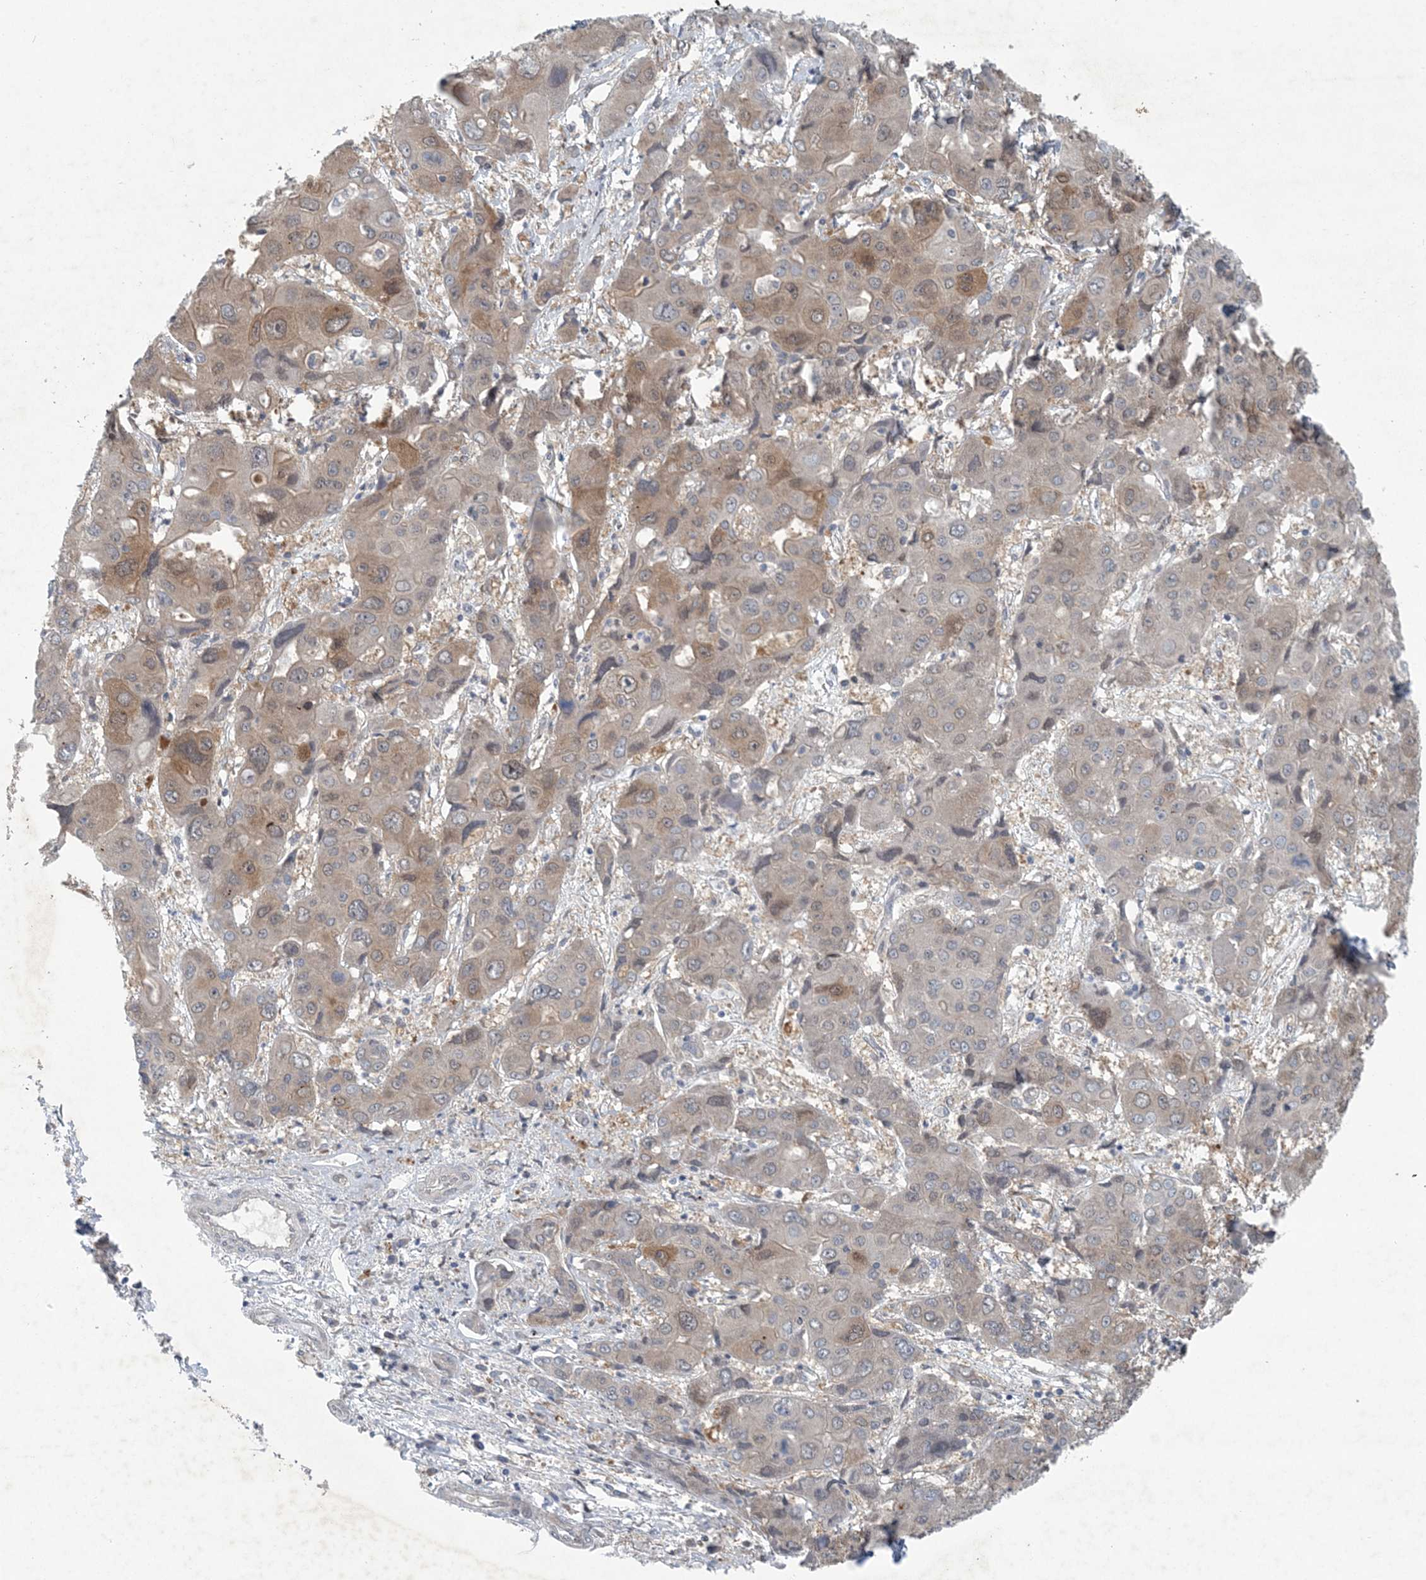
{"staining": {"intensity": "moderate", "quantity": "<25%", "location": "cytoplasmic/membranous,nuclear"}, "tissue": "liver cancer", "cell_type": "Tumor cells", "image_type": "cancer", "snomed": [{"axis": "morphology", "description": "Cholangiocarcinoma"}, {"axis": "topography", "description": "Liver"}], "caption": "DAB (3,3'-diaminobenzidine) immunohistochemical staining of cholangiocarcinoma (liver) reveals moderate cytoplasmic/membranous and nuclear protein positivity in about <25% of tumor cells. (DAB IHC, brown staining for protein, blue staining for nuclei).", "gene": "HIKESHI", "patient": {"sex": "male", "age": 67}}